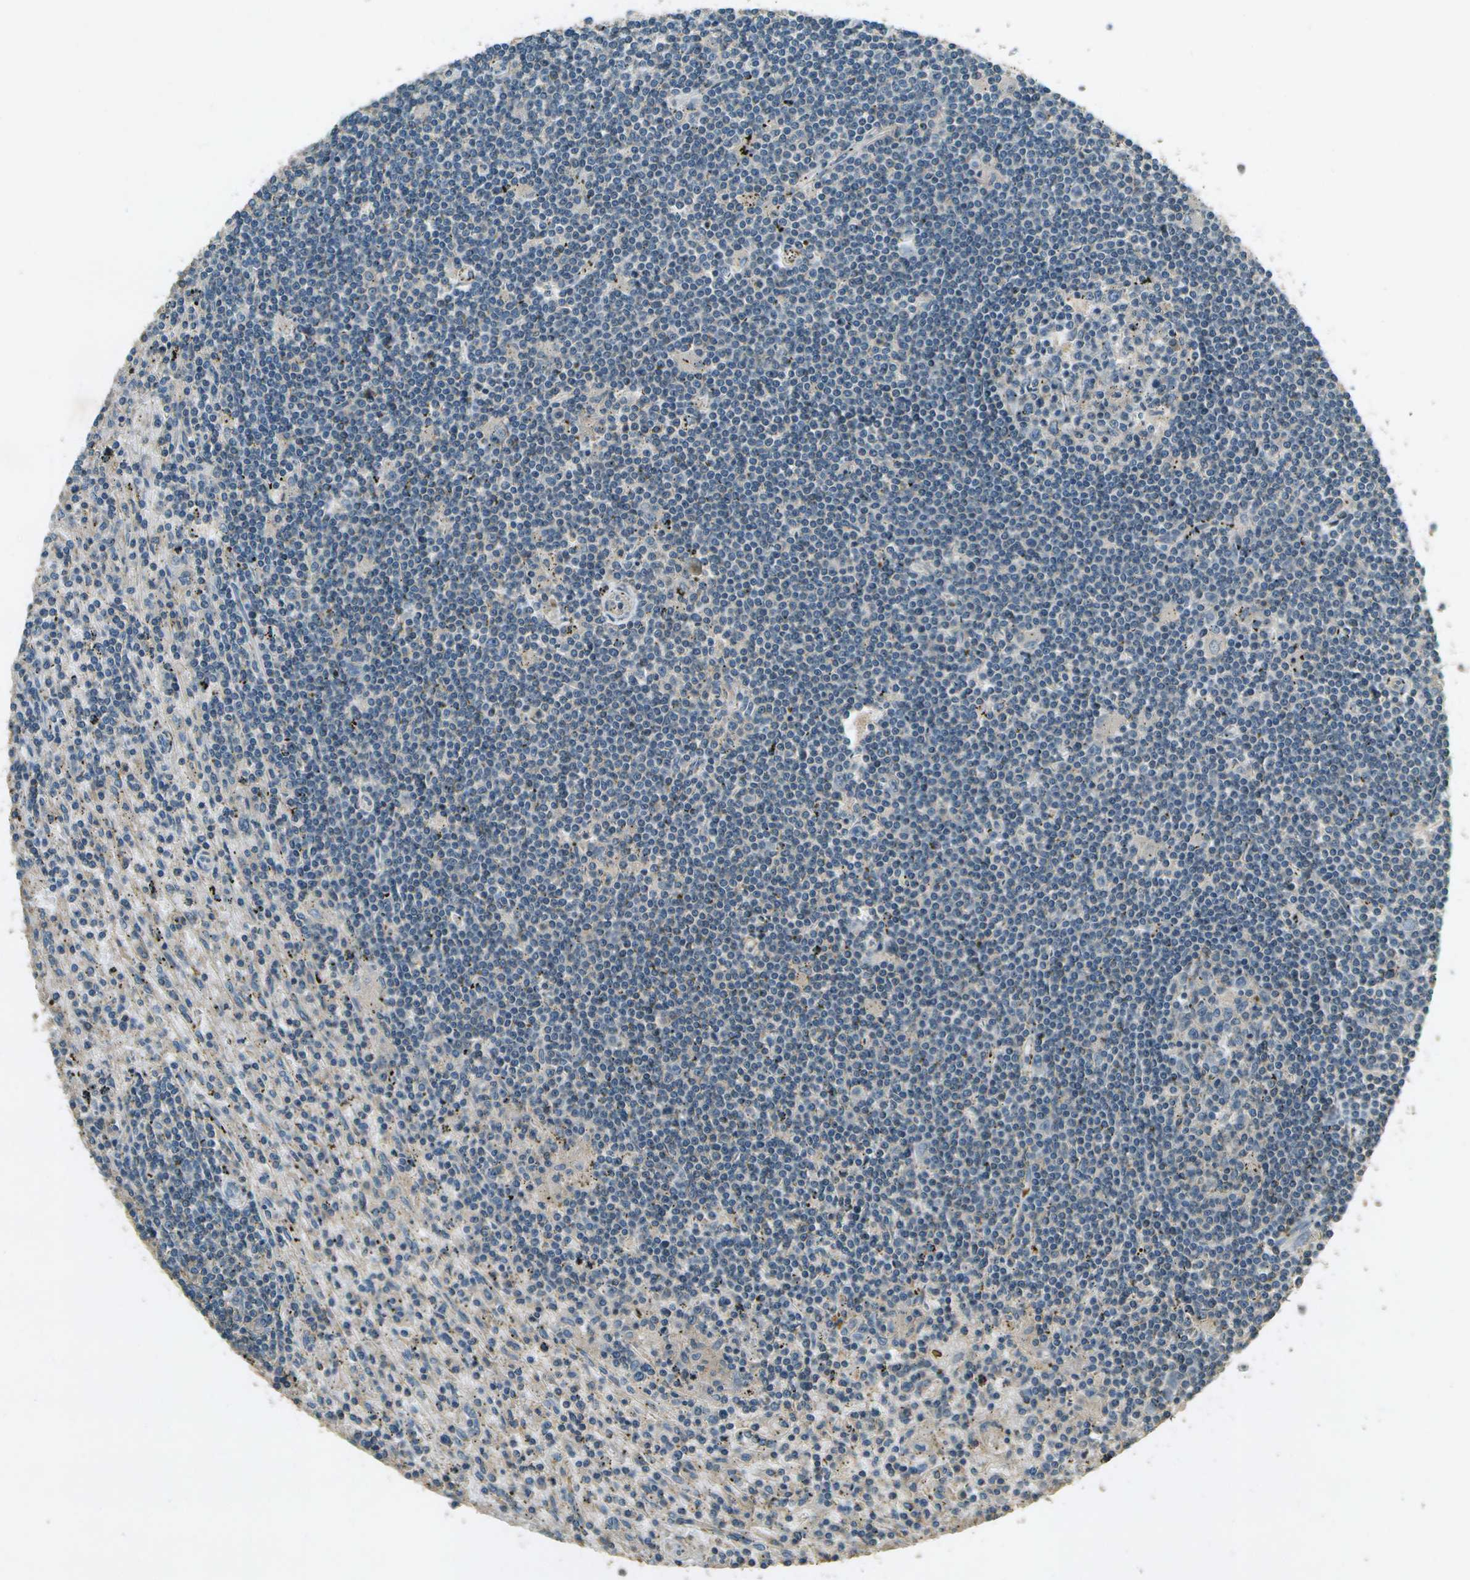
{"staining": {"intensity": "negative", "quantity": "none", "location": "none"}, "tissue": "lymphoma", "cell_type": "Tumor cells", "image_type": "cancer", "snomed": [{"axis": "morphology", "description": "Malignant lymphoma, non-Hodgkin's type, Low grade"}, {"axis": "topography", "description": "Spleen"}], "caption": "Immunohistochemistry (IHC) of human malignant lymphoma, non-Hodgkin's type (low-grade) demonstrates no staining in tumor cells. (Immunohistochemistry, brightfield microscopy, high magnification).", "gene": "NUDT4", "patient": {"sex": "male", "age": 76}}